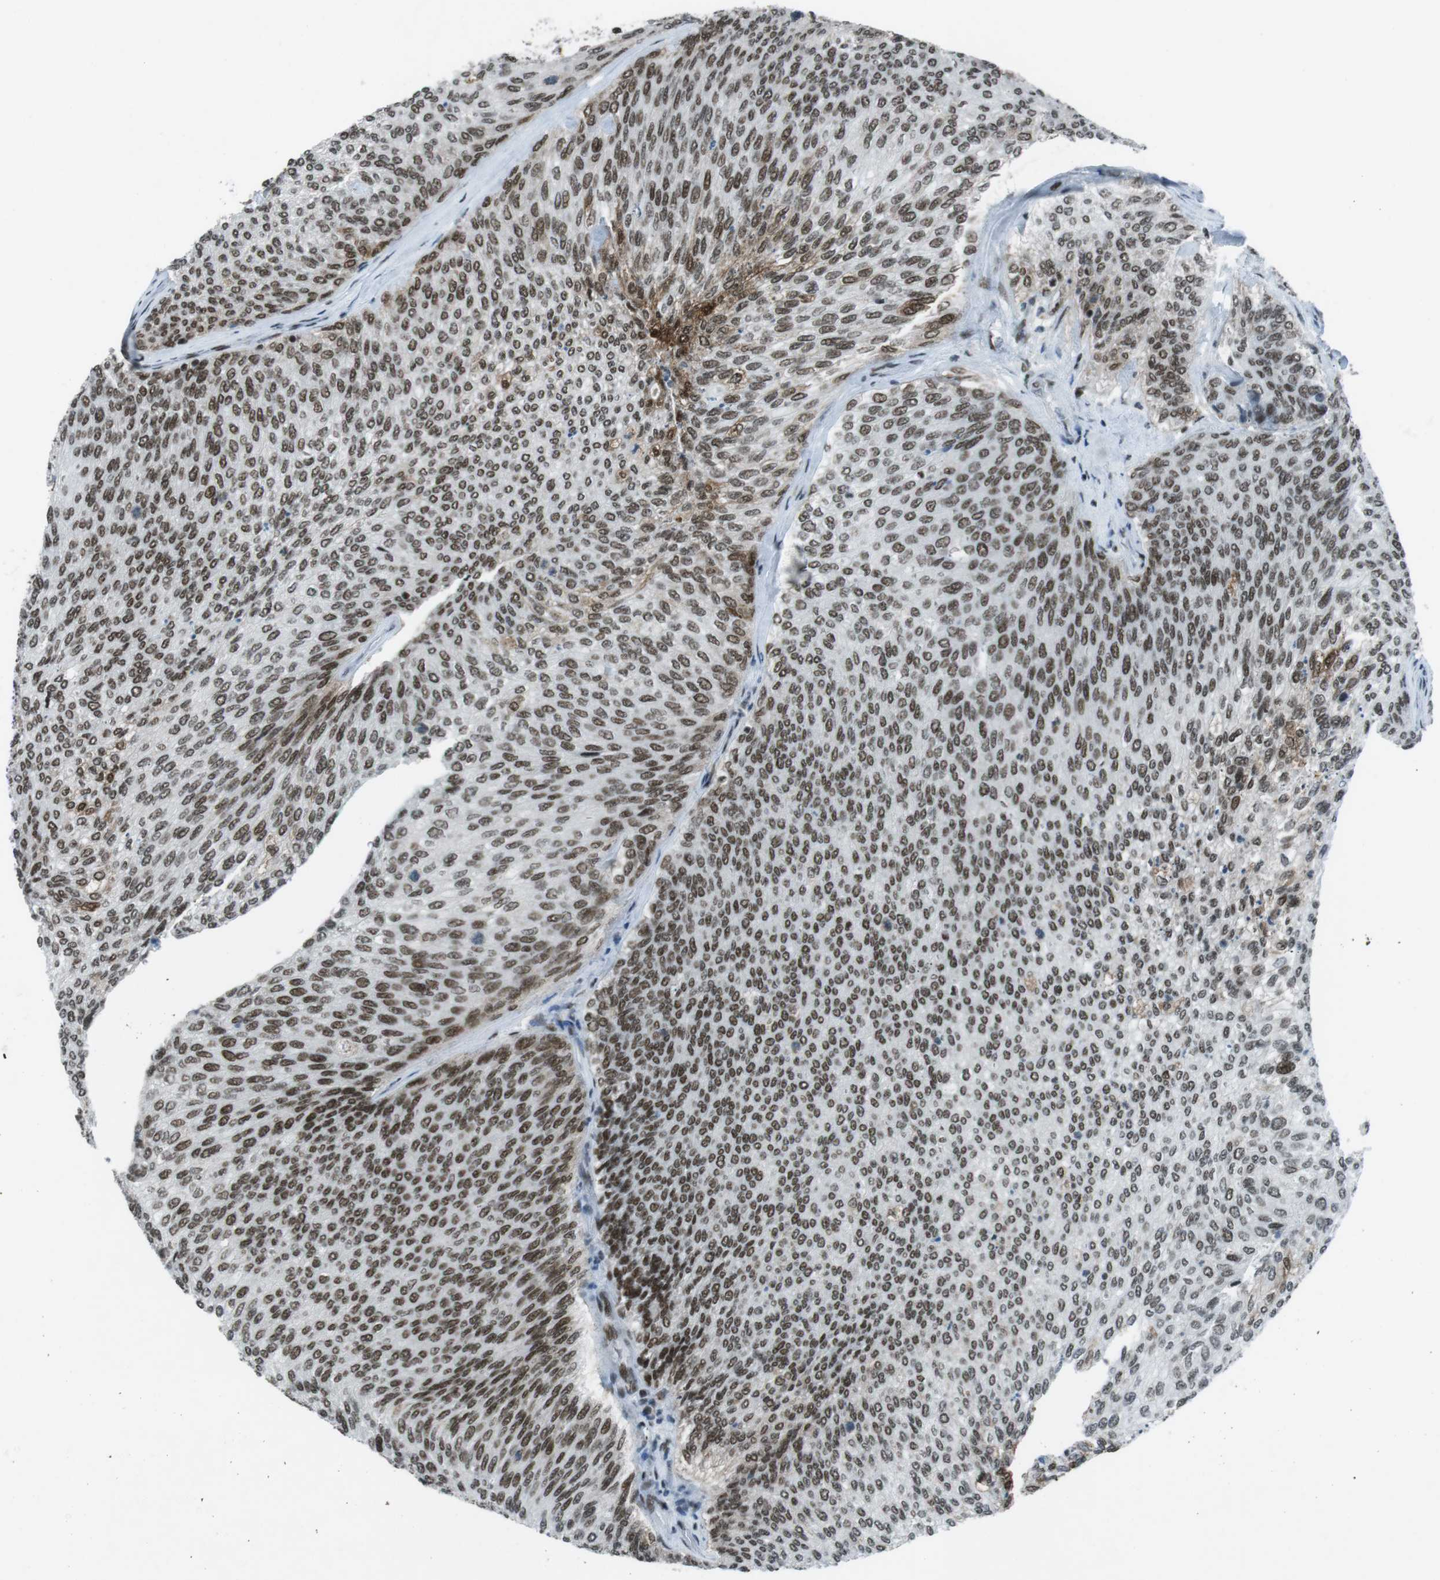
{"staining": {"intensity": "strong", "quantity": ">75%", "location": "nuclear"}, "tissue": "urothelial cancer", "cell_type": "Tumor cells", "image_type": "cancer", "snomed": [{"axis": "morphology", "description": "Urothelial carcinoma, Low grade"}, {"axis": "topography", "description": "Urinary bladder"}], "caption": "Immunohistochemistry staining of urothelial cancer, which displays high levels of strong nuclear positivity in approximately >75% of tumor cells indicating strong nuclear protein staining. The staining was performed using DAB (brown) for protein detection and nuclei were counterstained in hematoxylin (blue).", "gene": "TAF1", "patient": {"sex": "female", "age": 79}}